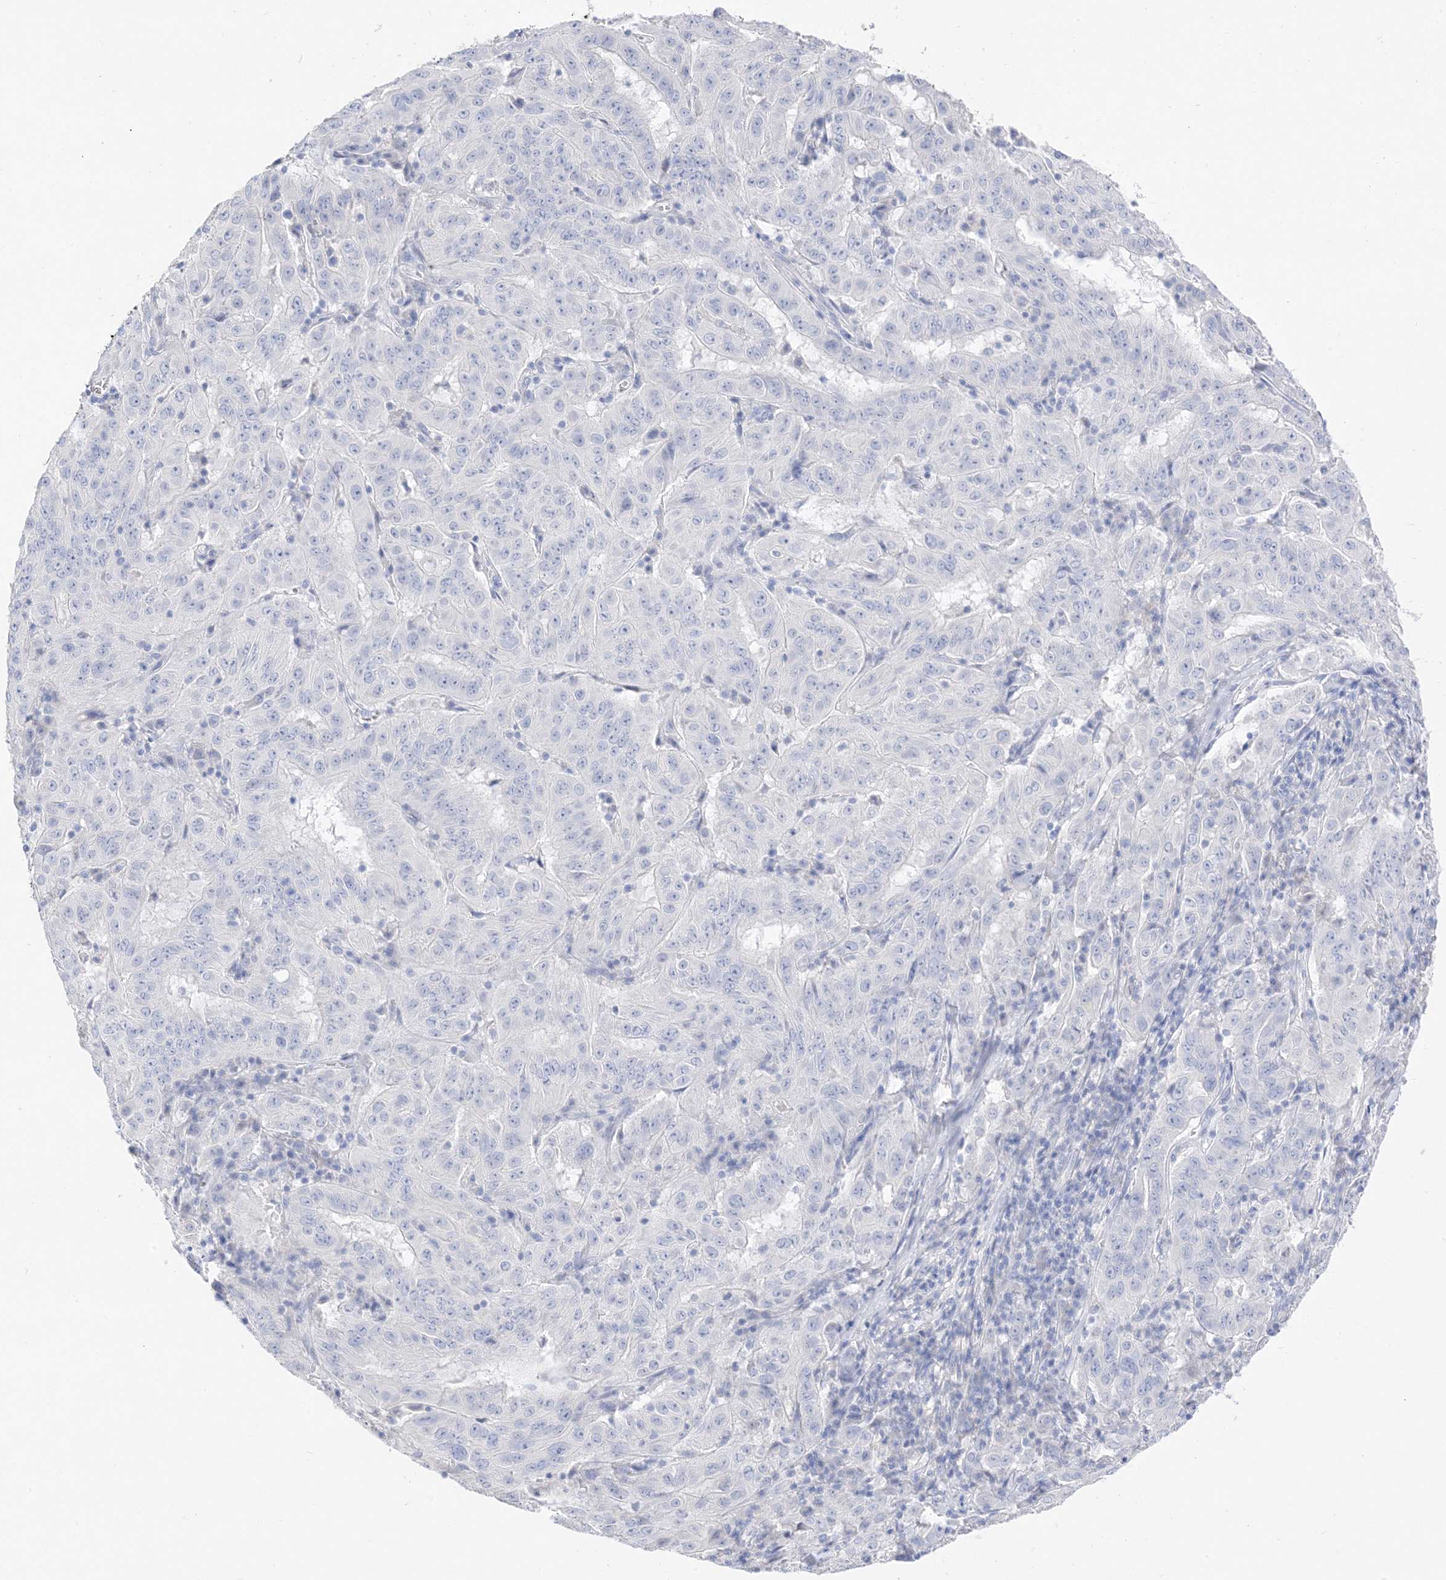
{"staining": {"intensity": "negative", "quantity": "none", "location": "none"}, "tissue": "pancreatic cancer", "cell_type": "Tumor cells", "image_type": "cancer", "snomed": [{"axis": "morphology", "description": "Adenocarcinoma, NOS"}, {"axis": "topography", "description": "Pancreas"}], "caption": "Histopathology image shows no significant protein staining in tumor cells of pancreatic adenocarcinoma.", "gene": "MUC17", "patient": {"sex": "male", "age": 63}}